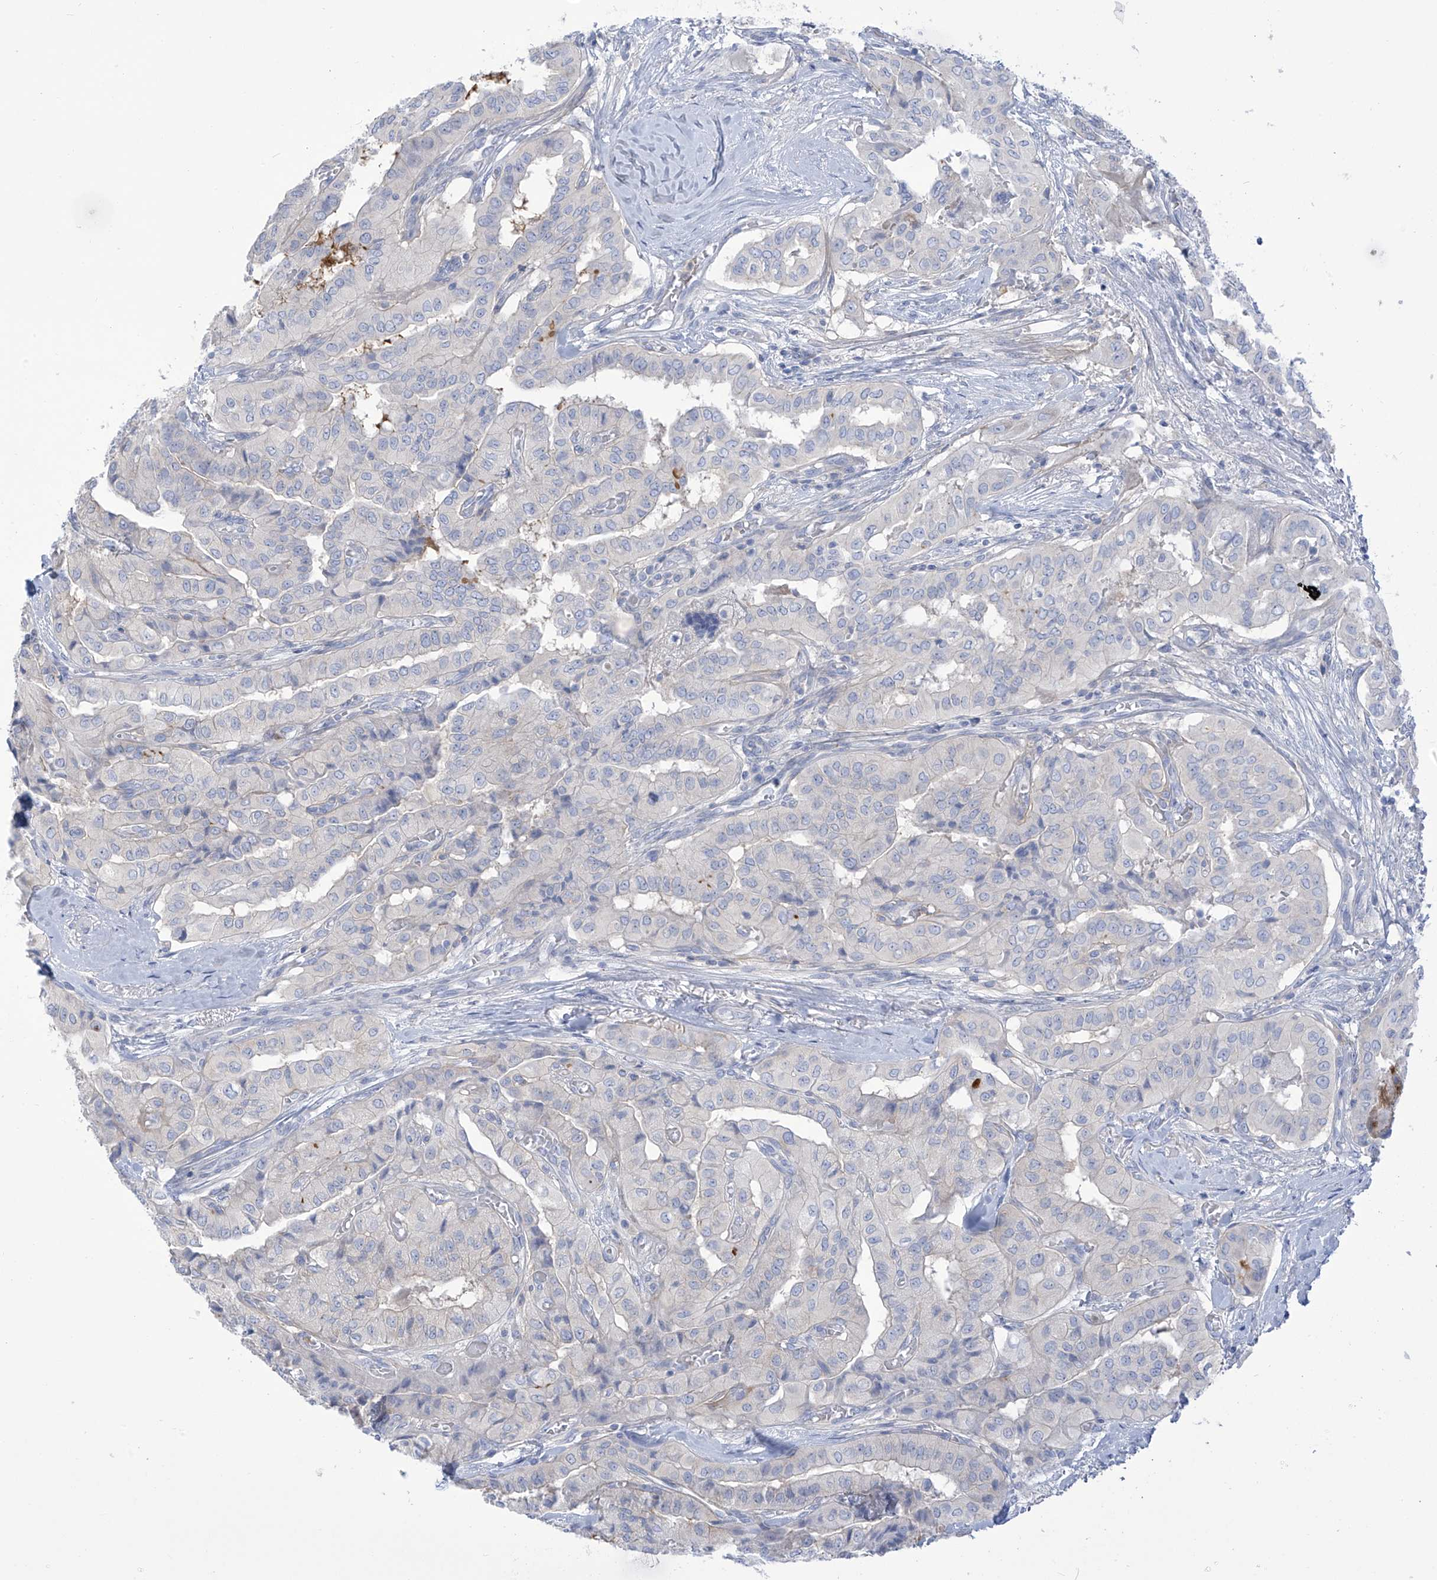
{"staining": {"intensity": "negative", "quantity": "none", "location": "none"}, "tissue": "thyroid cancer", "cell_type": "Tumor cells", "image_type": "cancer", "snomed": [{"axis": "morphology", "description": "Papillary adenocarcinoma, NOS"}, {"axis": "topography", "description": "Thyroid gland"}], "caption": "IHC photomicrograph of thyroid cancer (papillary adenocarcinoma) stained for a protein (brown), which reveals no positivity in tumor cells. (DAB immunohistochemistry (IHC) visualized using brightfield microscopy, high magnification).", "gene": "FABP2", "patient": {"sex": "female", "age": 59}}